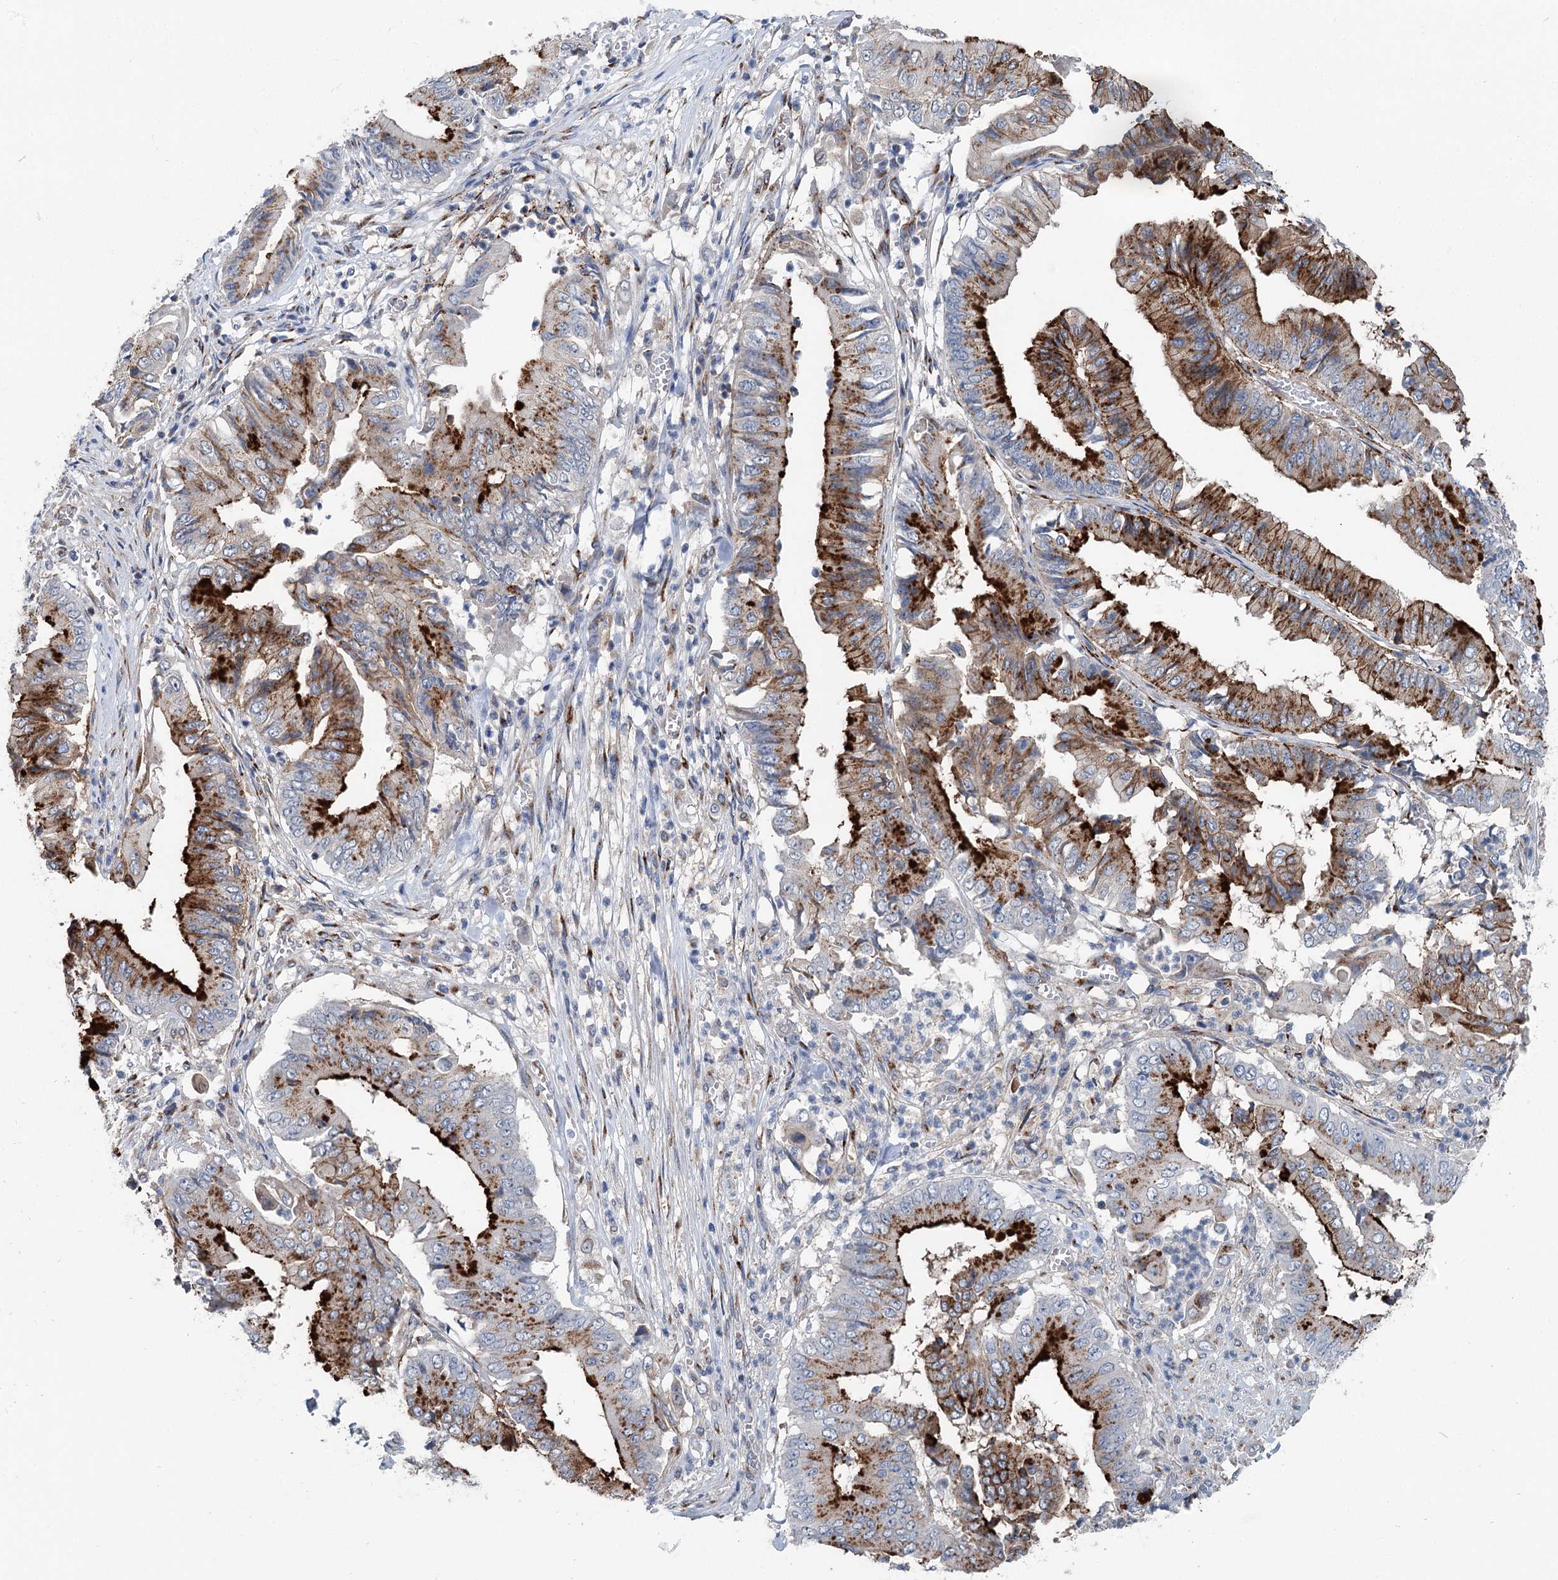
{"staining": {"intensity": "strong", "quantity": "25%-75%", "location": "cytoplasmic/membranous"}, "tissue": "pancreatic cancer", "cell_type": "Tumor cells", "image_type": "cancer", "snomed": [{"axis": "morphology", "description": "Adenocarcinoma, NOS"}, {"axis": "topography", "description": "Pancreas"}], "caption": "Protein analysis of adenocarcinoma (pancreatic) tissue exhibits strong cytoplasmic/membranous staining in about 25%-75% of tumor cells.", "gene": "ITIH5", "patient": {"sex": "female", "age": 77}}